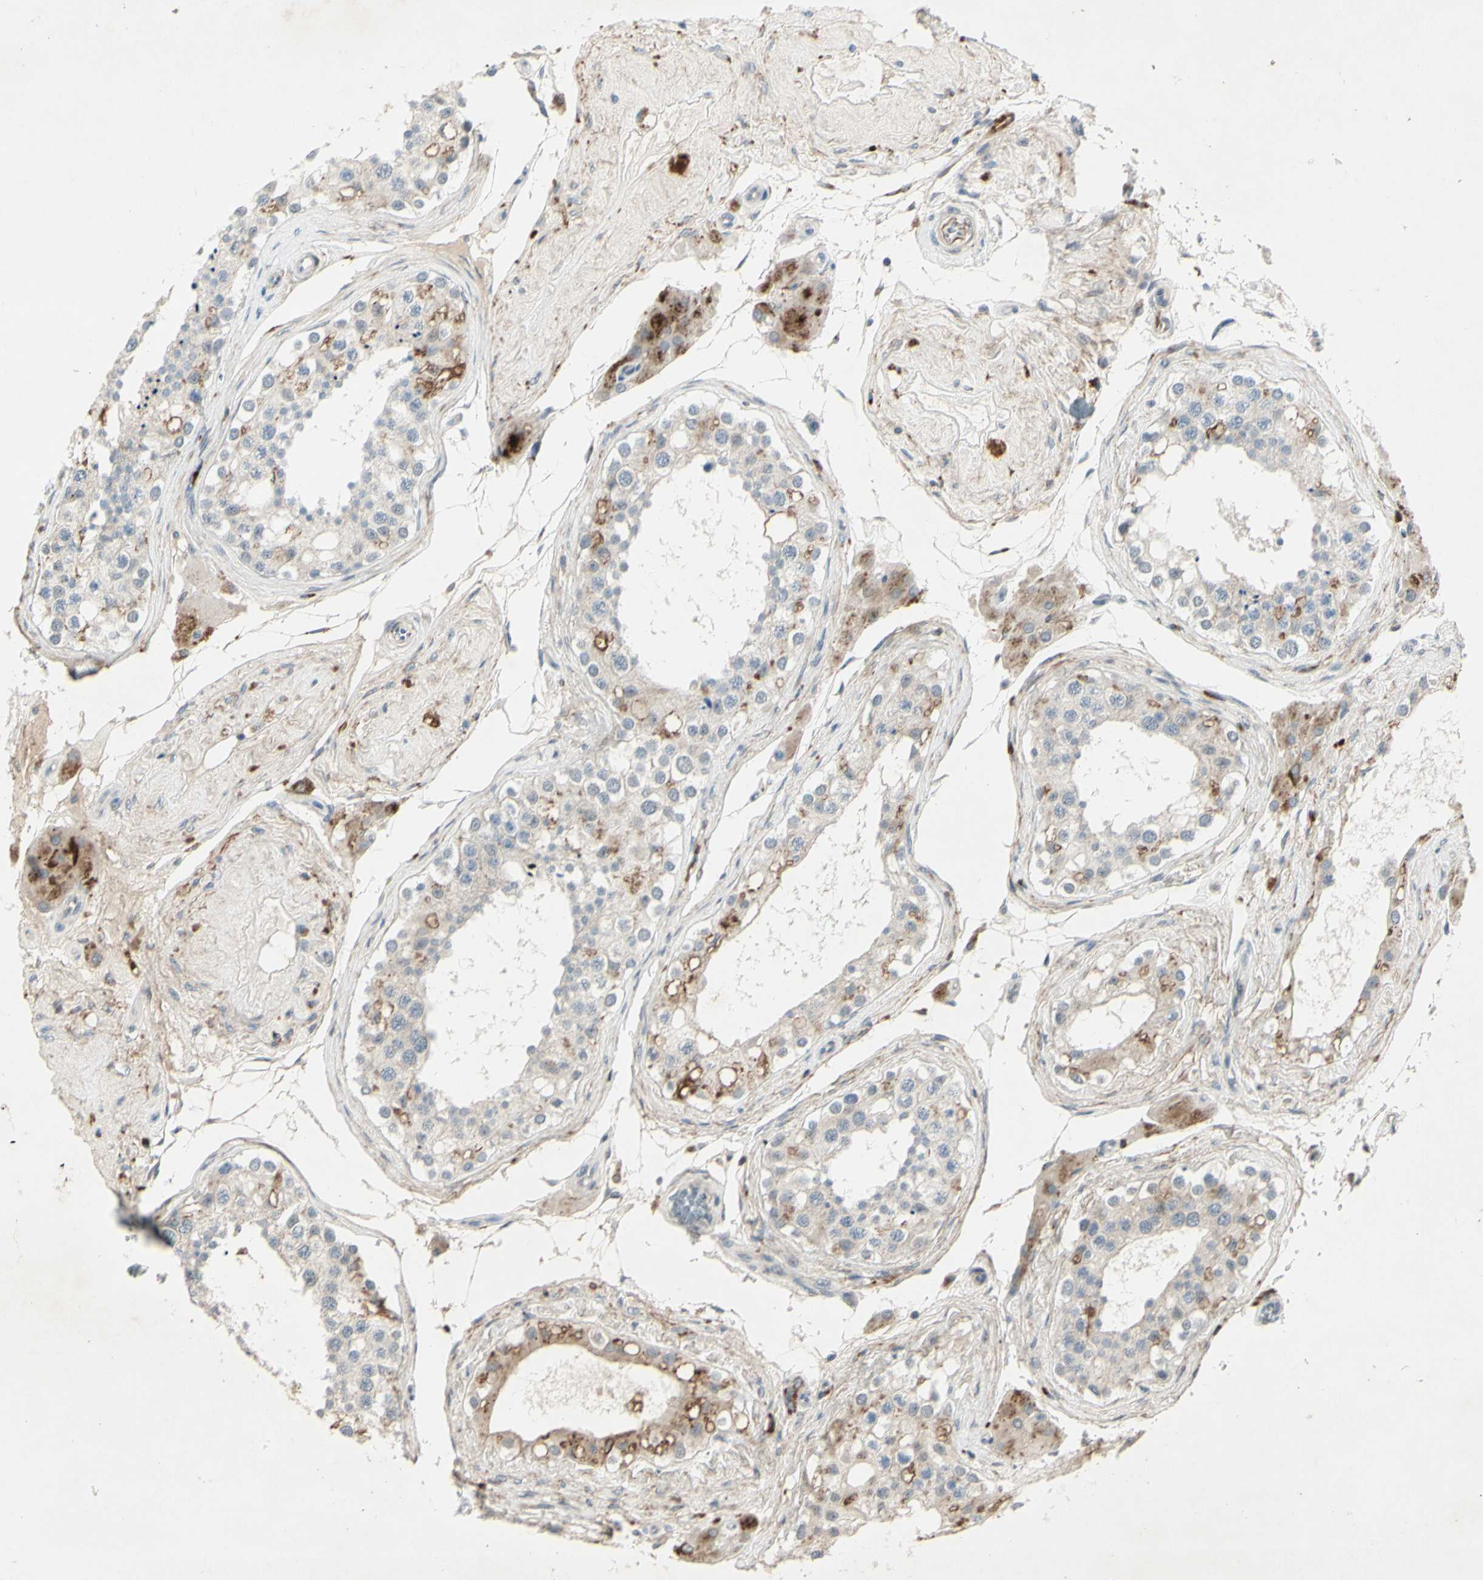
{"staining": {"intensity": "moderate", "quantity": "<25%", "location": "cytoplasmic/membranous"}, "tissue": "testis", "cell_type": "Cells in seminiferous ducts", "image_type": "normal", "snomed": [{"axis": "morphology", "description": "Normal tissue, NOS"}, {"axis": "topography", "description": "Testis"}], "caption": "Approximately <25% of cells in seminiferous ducts in unremarkable testis show moderate cytoplasmic/membranous protein expression as visualized by brown immunohistochemical staining.", "gene": "FGFR2", "patient": {"sex": "male", "age": 68}}